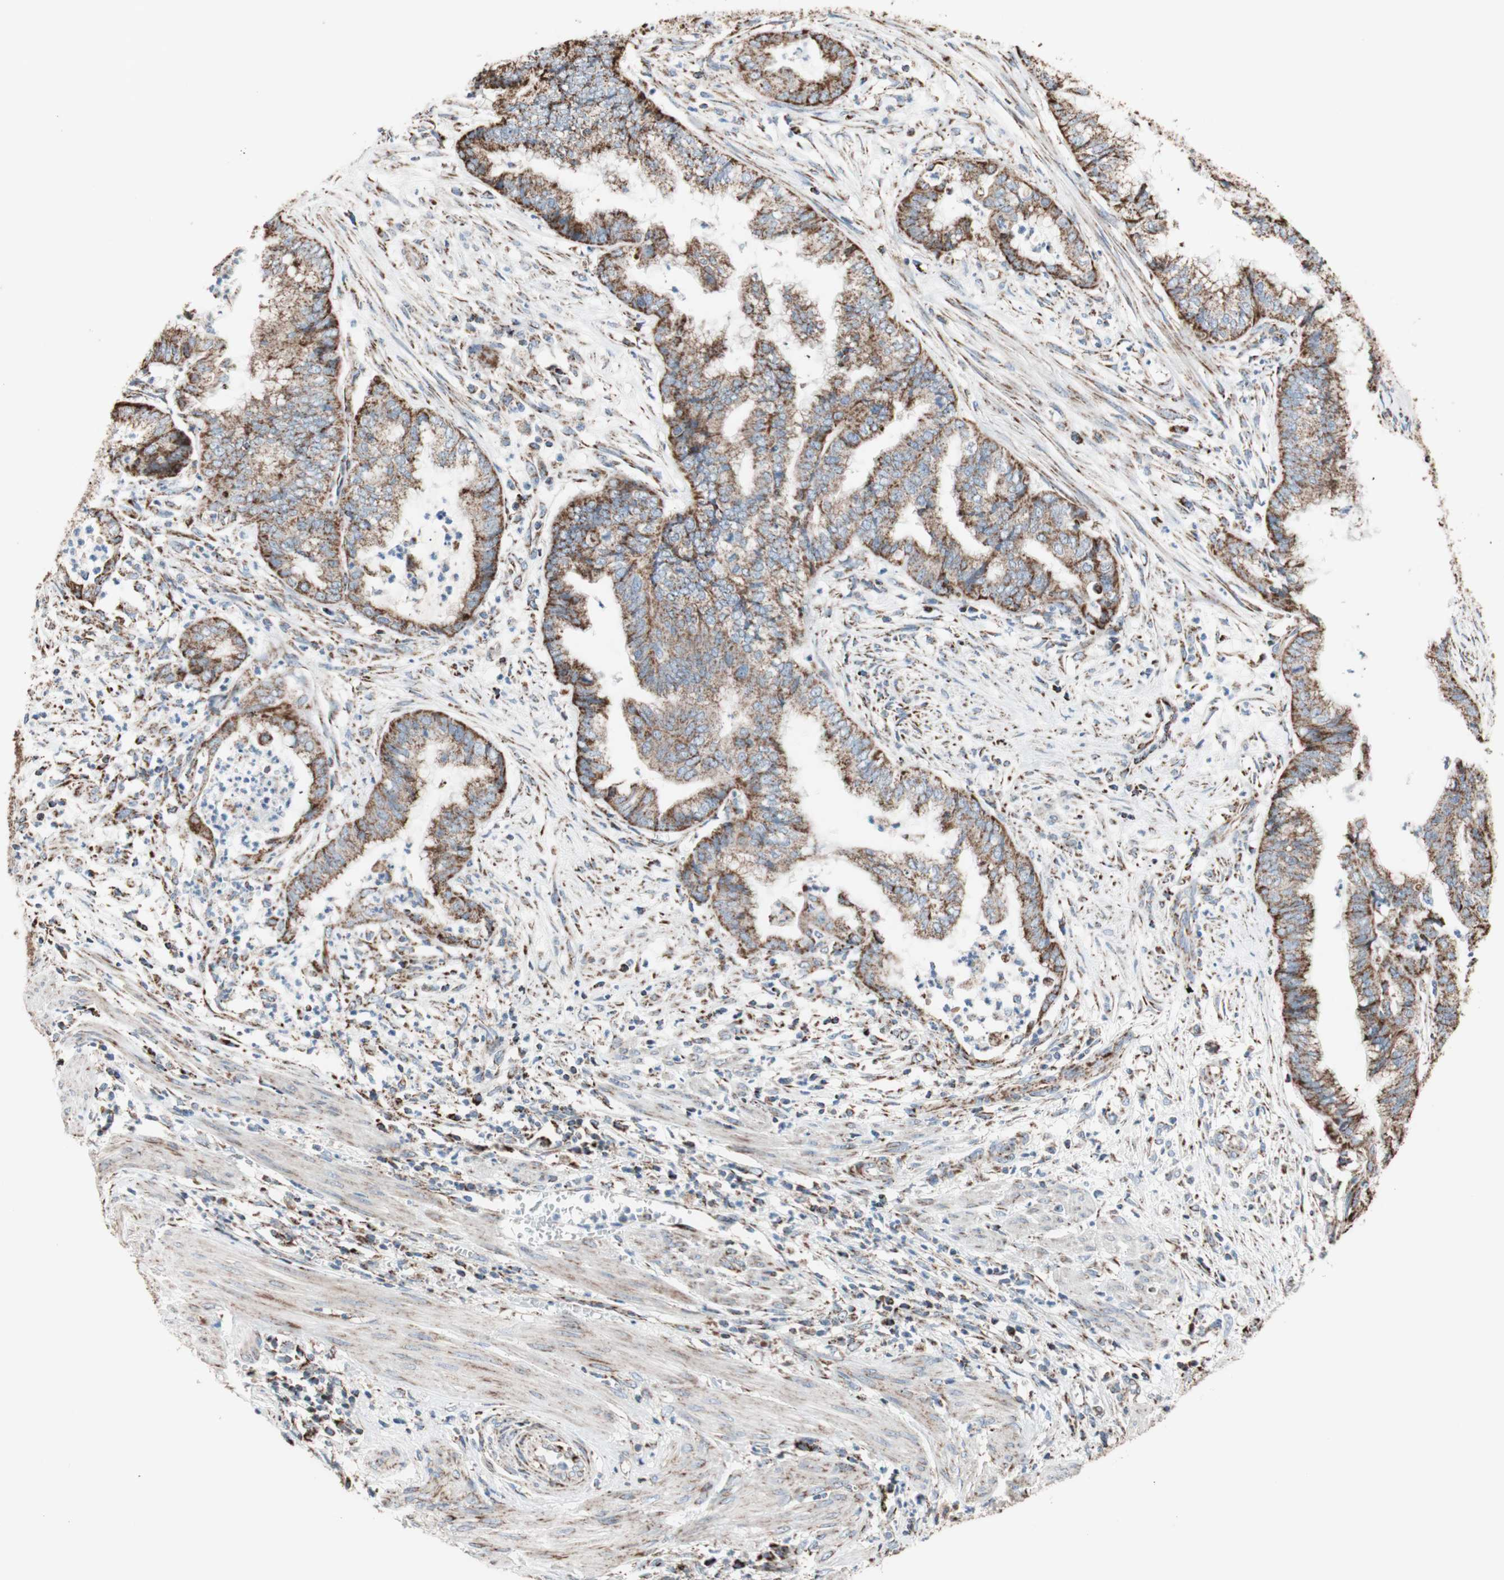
{"staining": {"intensity": "strong", "quantity": ">75%", "location": "cytoplasmic/membranous"}, "tissue": "endometrial cancer", "cell_type": "Tumor cells", "image_type": "cancer", "snomed": [{"axis": "morphology", "description": "Necrosis, NOS"}, {"axis": "morphology", "description": "Adenocarcinoma, NOS"}, {"axis": "topography", "description": "Endometrium"}], "caption": "Protein staining of endometrial cancer tissue displays strong cytoplasmic/membranous expression in about >75% of tumor cells.", "gene": "PCSK4", "patient": {"sex": "female", "age": 79}}